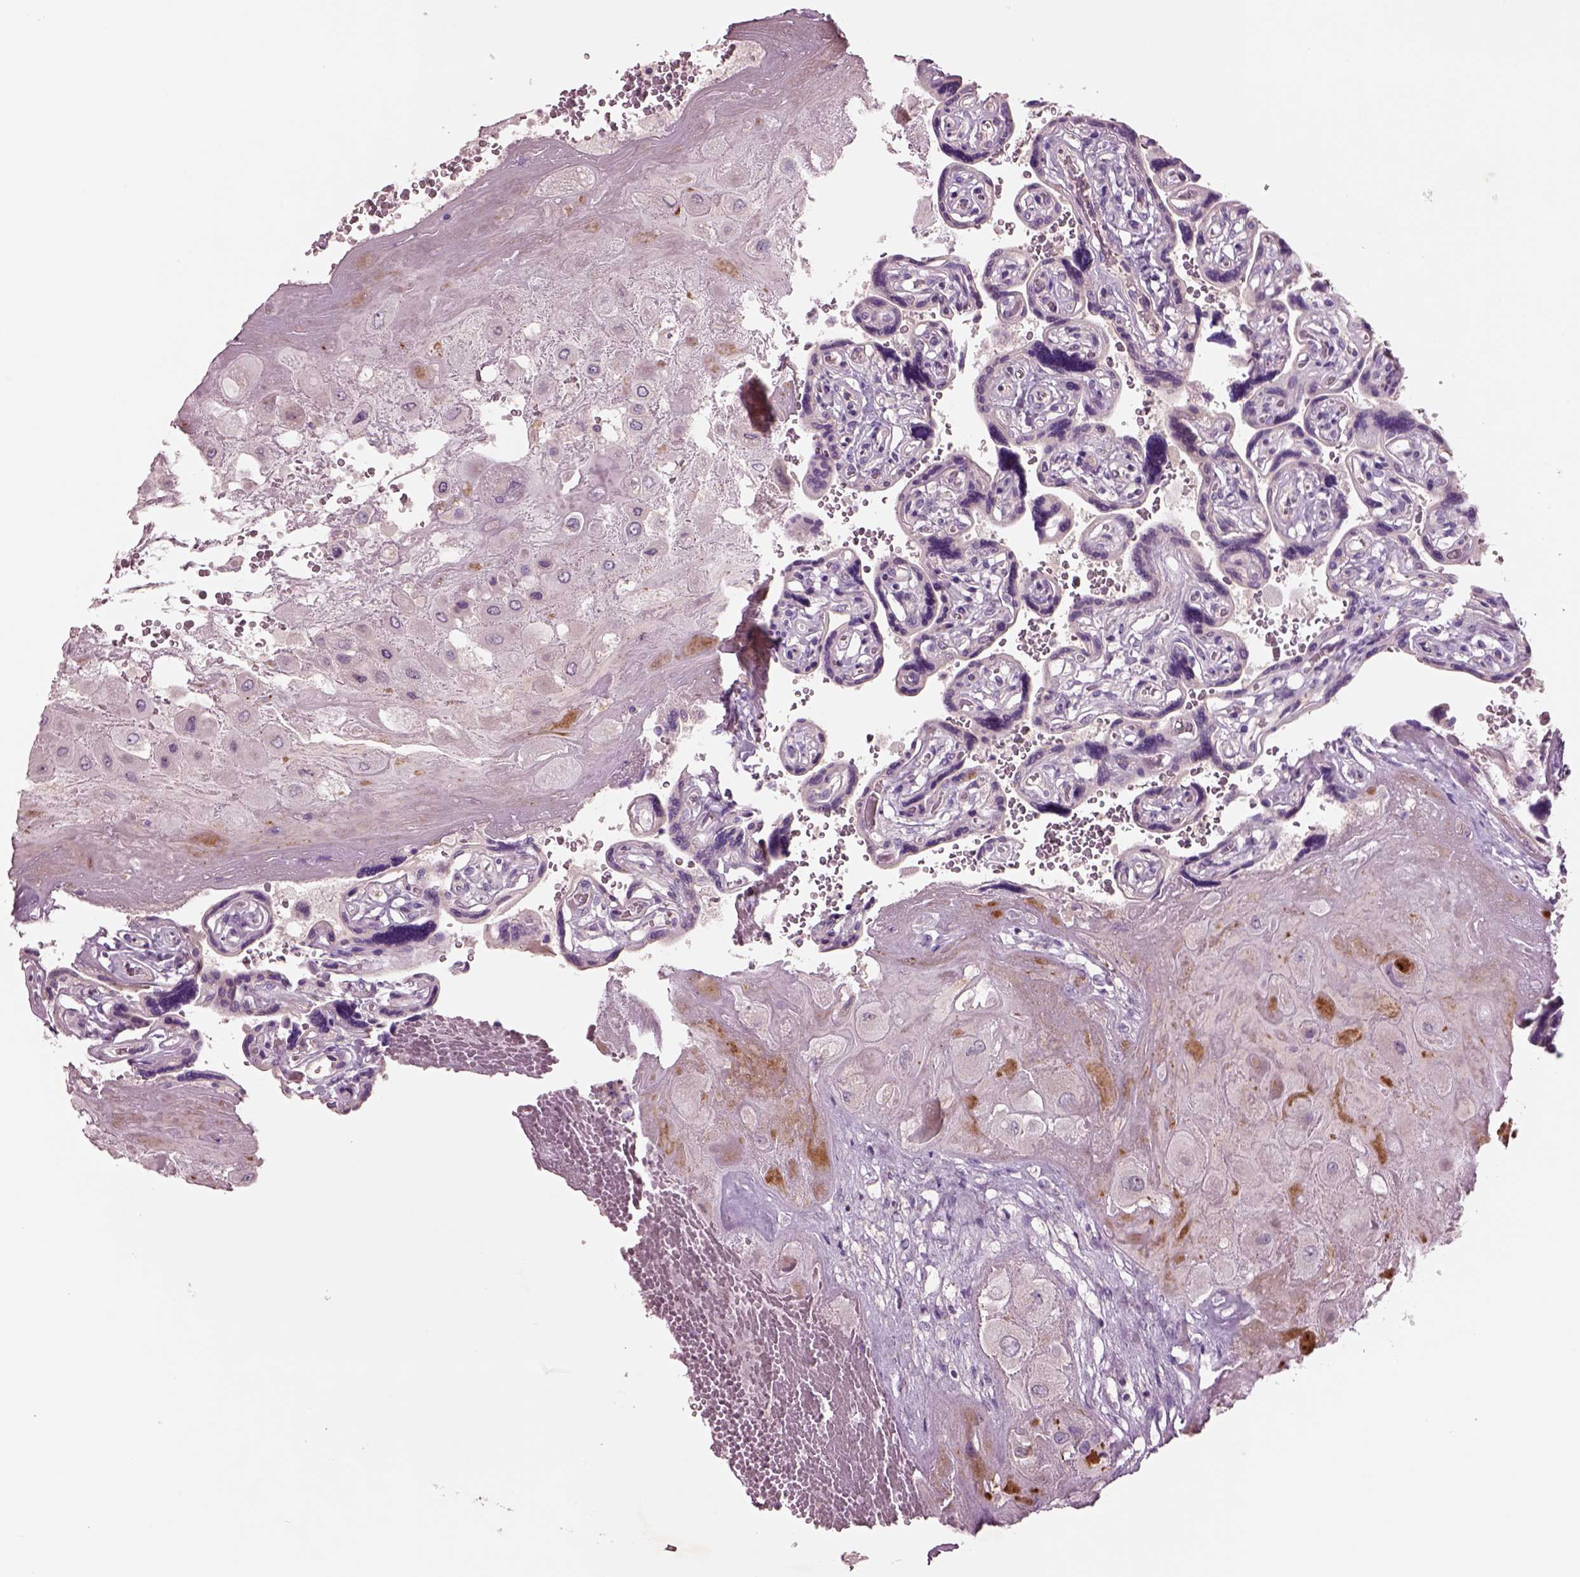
{"staining": {"intensity": "negative", "quantity": "none", "location": "none"}, "tissue": "placenta", "cell_type": "Decidual cells", "image_type": "normal", "snomed": [{"axis": "morphology", "description": "Normal tissue, NOS"}, {"axis": "topography", "description": "Placenta"}], "caption": "The image displays no staining of decidual cells in benign placenta.", "gene": "PLPP7", "patient": {"sex": "female", "age": 32}}